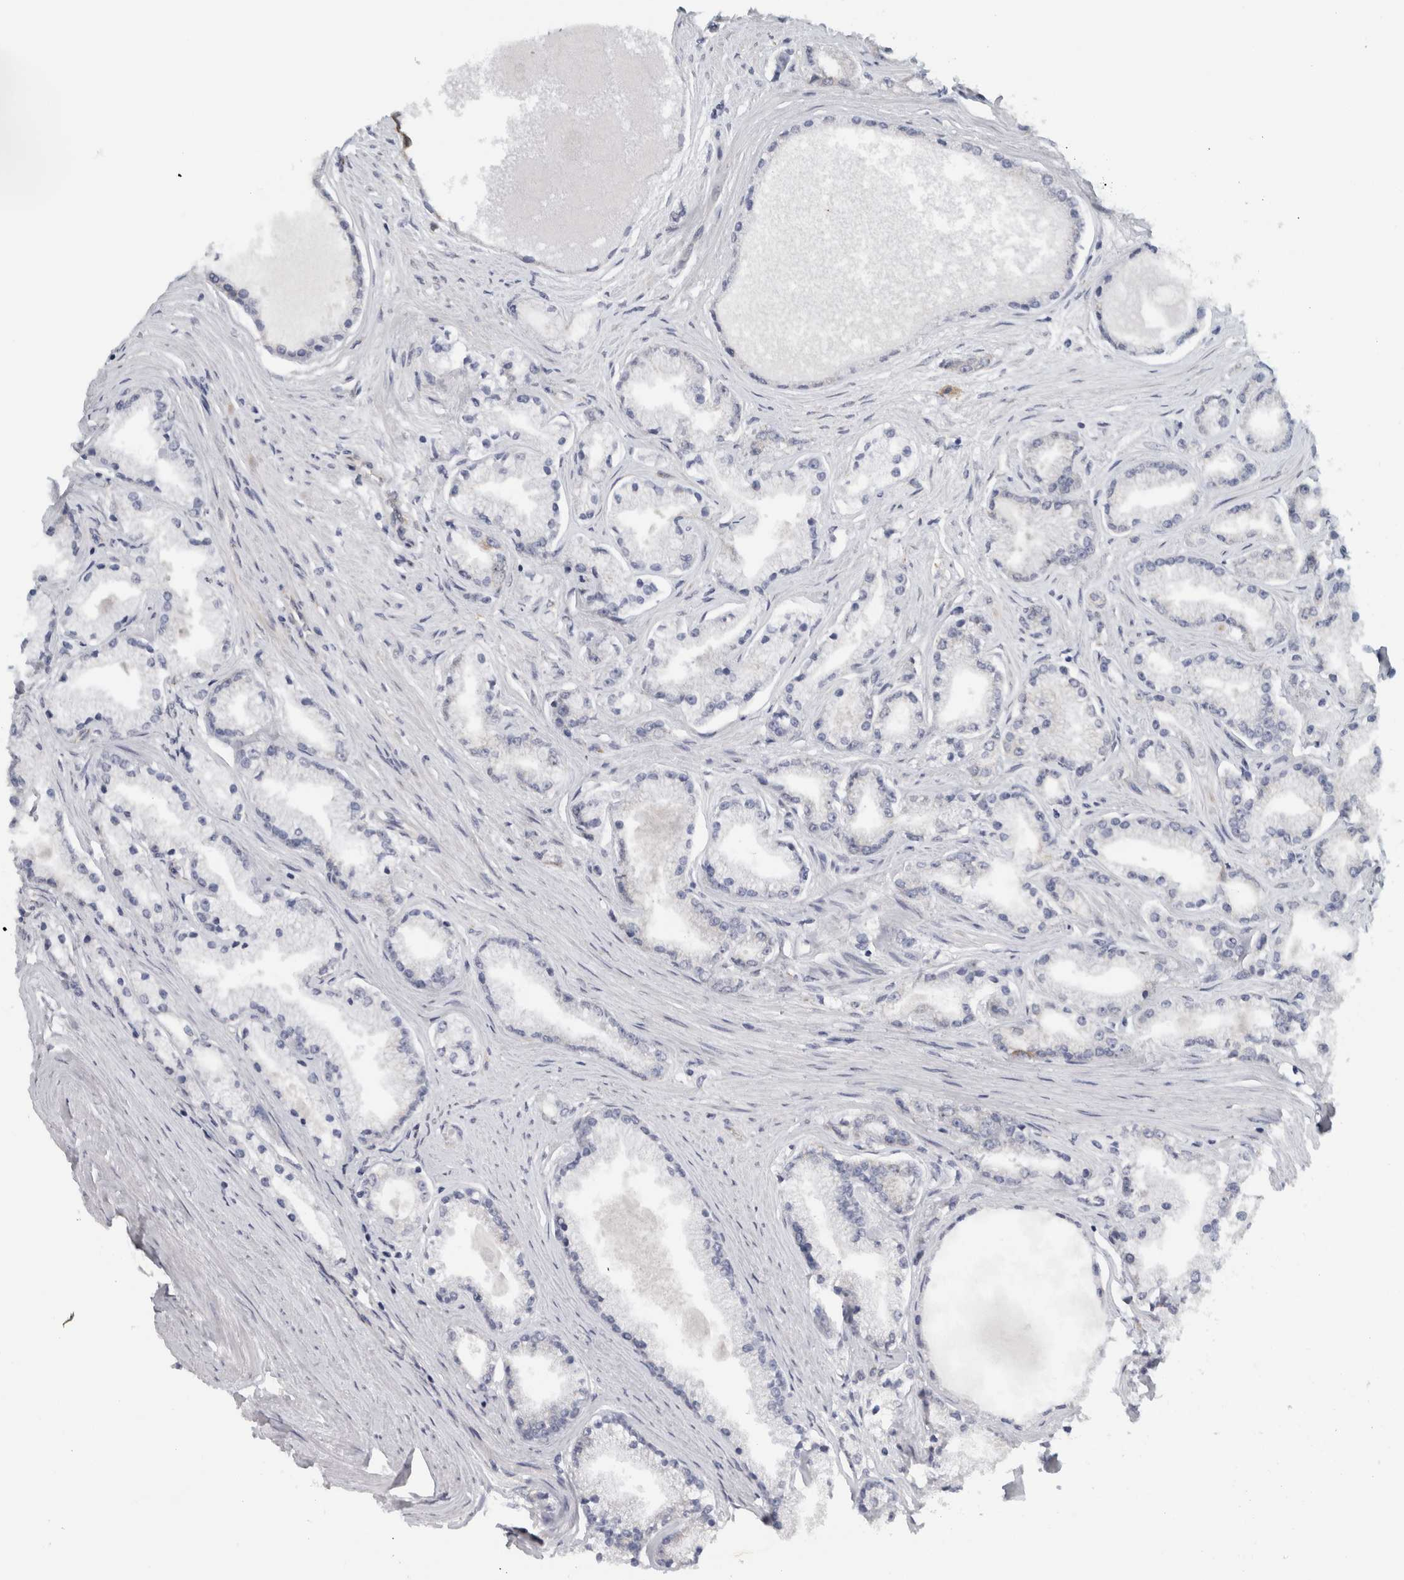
{"staining": {"intensity": "negative", "quantity": "none", "location": "none"}, "tissue": "prostate cancer", "cell_type": "Tumor cells", "image_type": "cancer", "snomed": [{"axis": "morphology", "description": "Adenocarcinoma, High grade"}, {"axis": "topography", "description": "Prostate"}], "caption": "A micrograph of human prostate cancer (high-grade adenocarcinoma) is negative for staining in tumor cells.", "gene": "B3GNT3", "patient": {"sex": "male", "age": 71}}